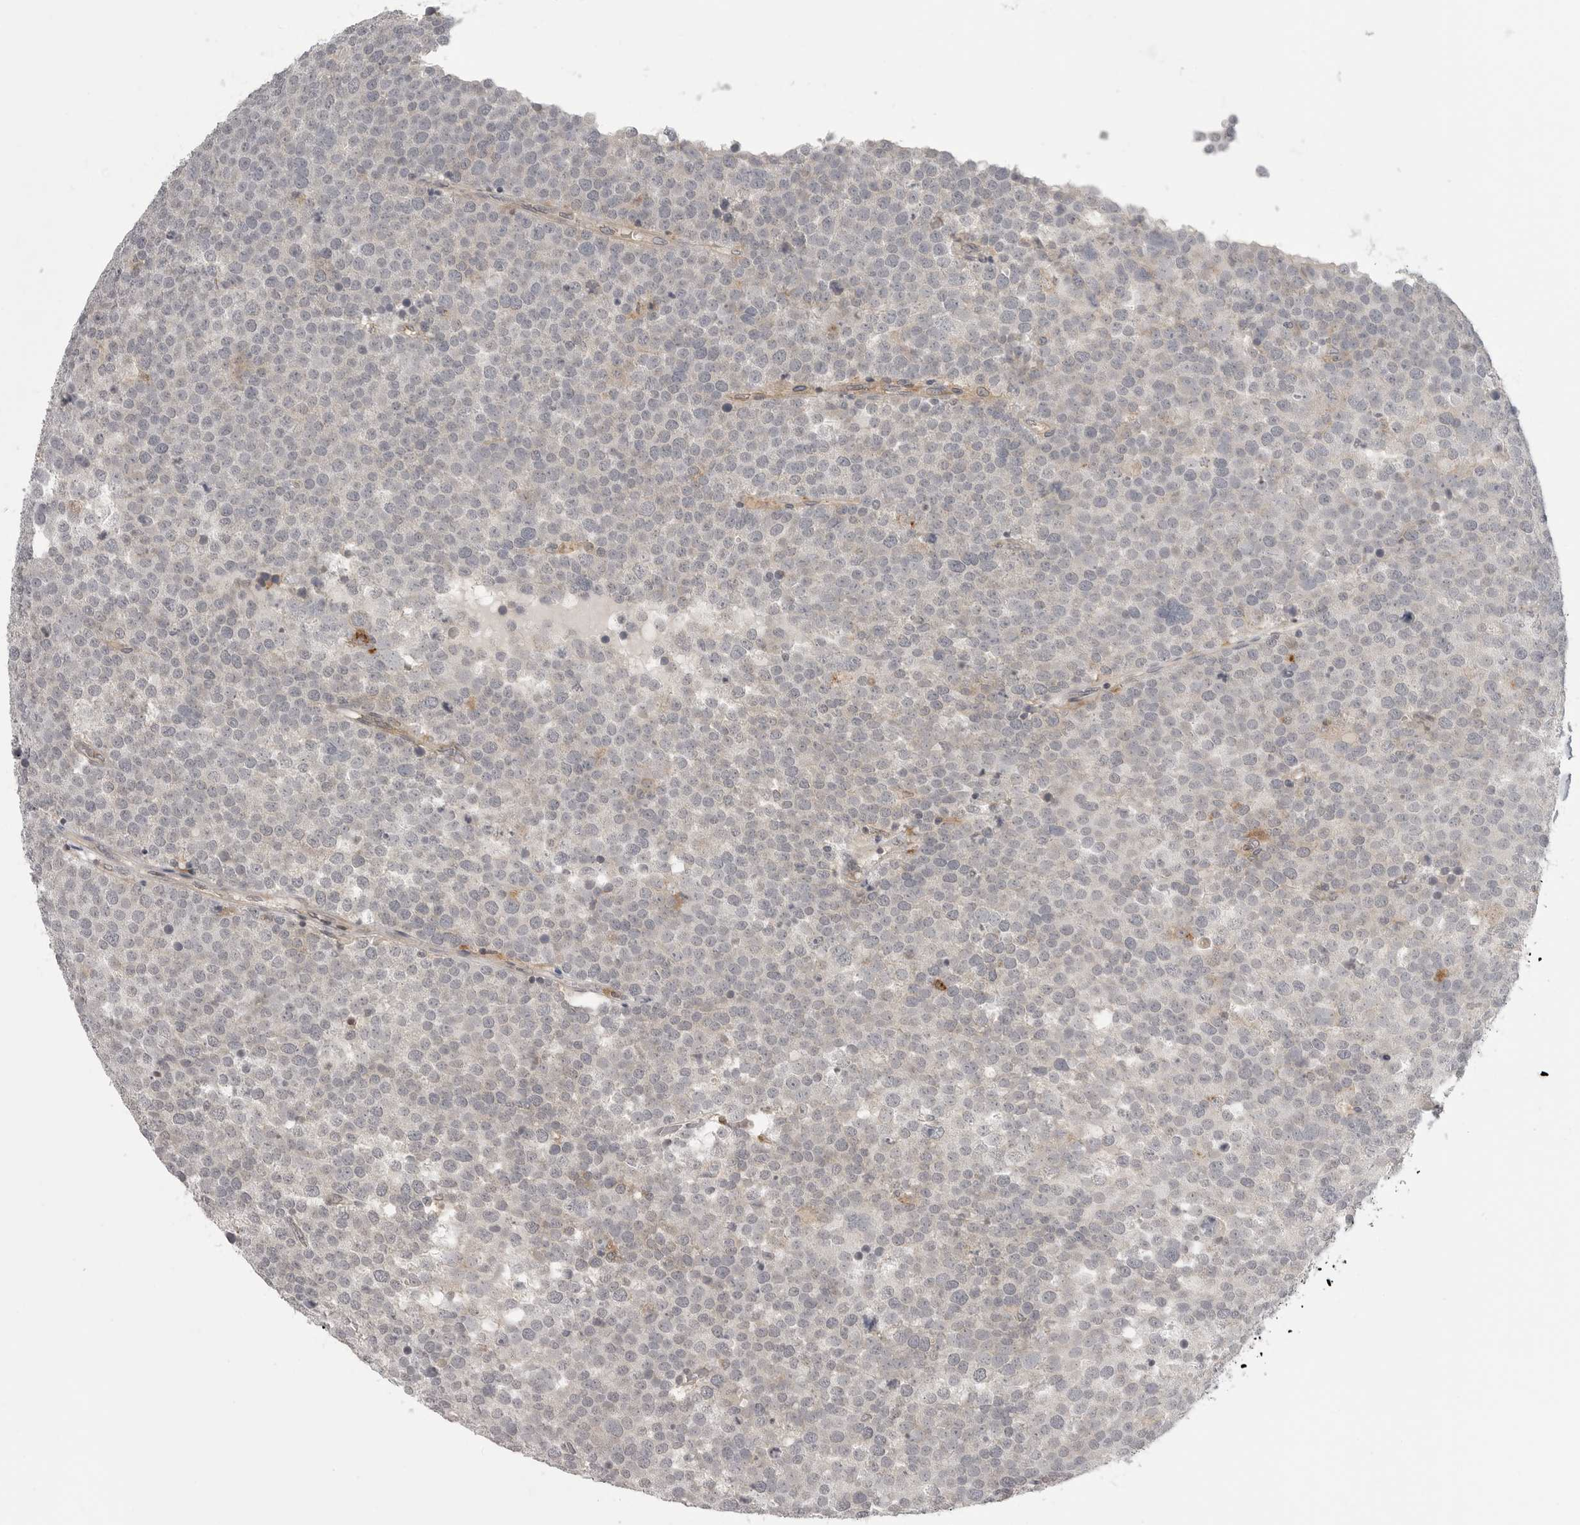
{"staining": {"intensity": "negative", "quantity": "none", "location": "none"}, "tissue": "testis cancer", "cell_type": "Tumor cells", "image_type": "cancer", "snomed": [{"axis": "morphology", "description": "Seminoma, NOS"}, {"axis": "topography", "description": "Testis"}], "caption": "This is an immunohistochemistry (IHC) photomicrograph of human seminoma (testis). There is no staining in tumor cells.", "gene": "IFNGR1", "patient": {"sex": "male", "age": 71}}